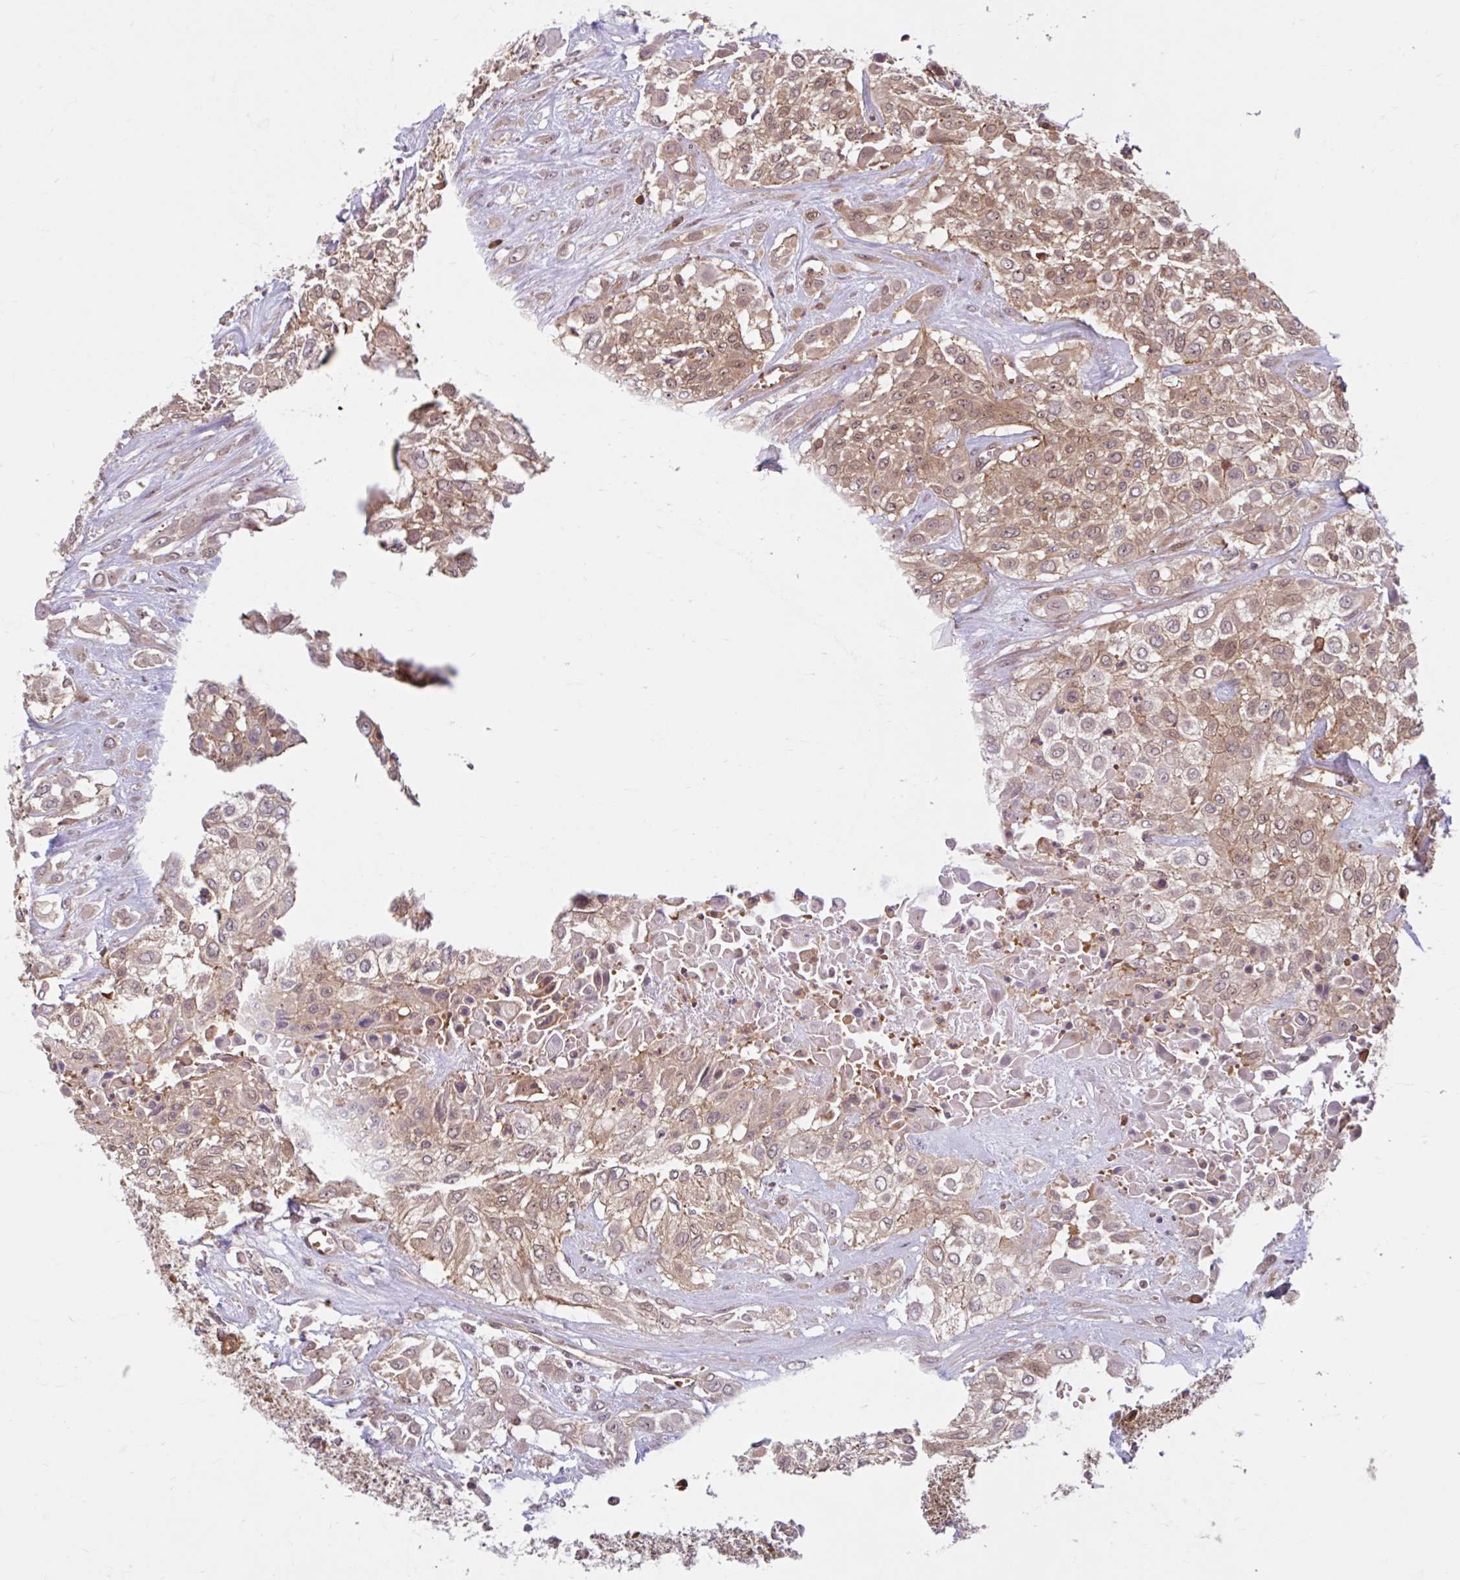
{"staining": {"intensity": "moderate", "quantity": ">75%", "location": "cytoplasmic/membranous"}, "tissue": "urothelial cancer", "cell_type": "Tumor cells", "image_type": "cancer", "snomed": [{"axis": "morphology", "description": "Urothelial carcinoma, High grade"}, {"axis": "topography", "description": "Urinary bladder"}], "caption": "Moderate cytoplasmic/membranous protein positivity is present in approximately >75% of tumor cells in urothelial cancer.", "gene": "HMBS", "patient": {"sex": "male", "age": 57}}